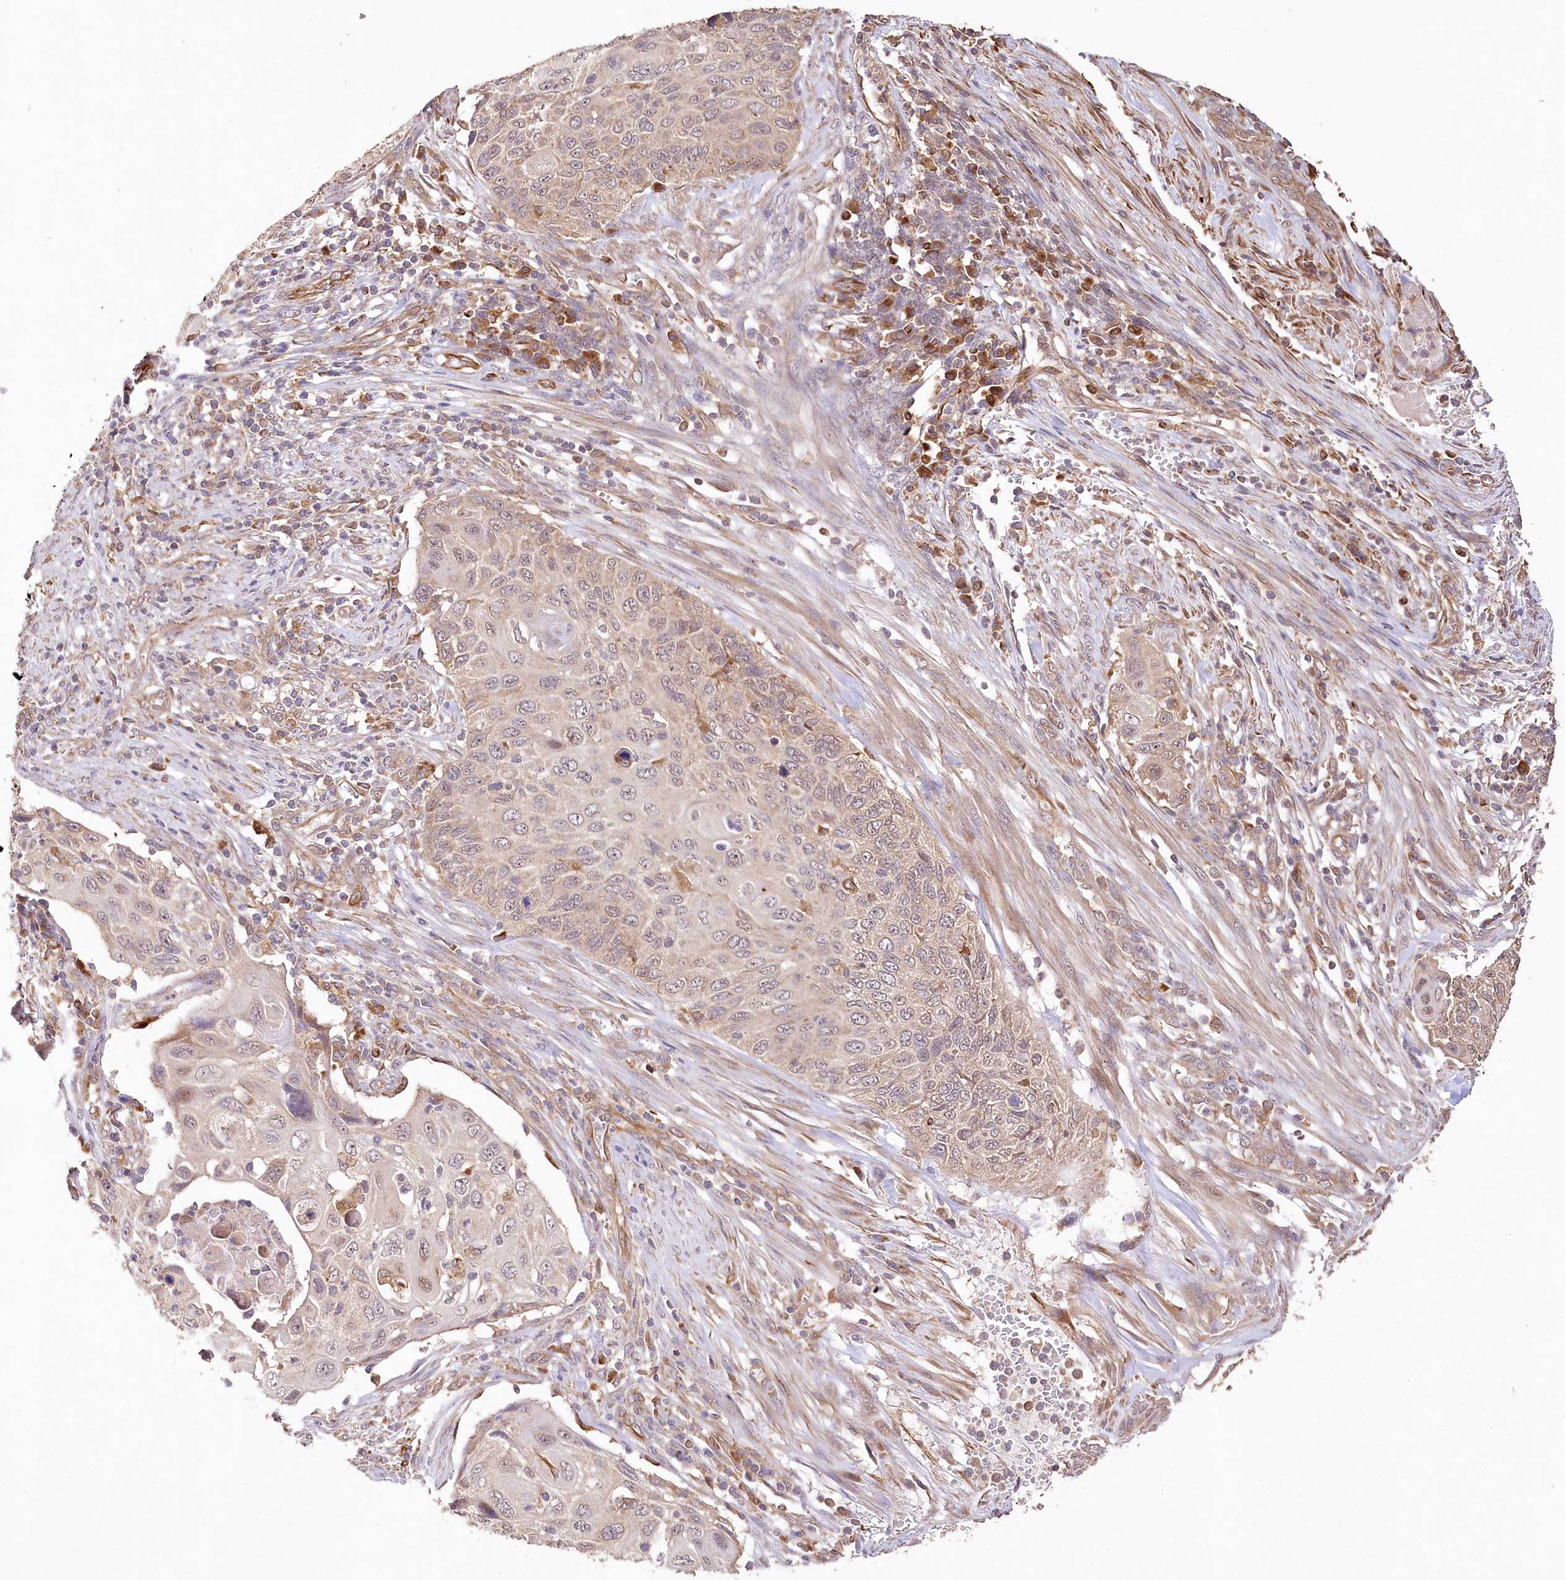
{"staining": {"intensity": "weak", "quantity": "25%-75%", "location": "cytoplasmic/membranous"}, "tissue": "cervical cancer", "cell_type": "Tumor cells", "image_type": "cancer", "snomed": [{"axis": "morphology", "description": "Squamous cell carcinoma, NOS"}, {"axis": "topography", "description": "Cervix"}], "caption": "High-magnification brightfield microscopy of cervical cancer stained with DAB (brown) and counterstained with hematoxylin (blue). tumor cells exhibit weak cytoplasmic/membranous positivity is identified in approximately25%-75% of cells.", "gene": "DMXL1", "patient": {"sex": "female", "age": 70}}